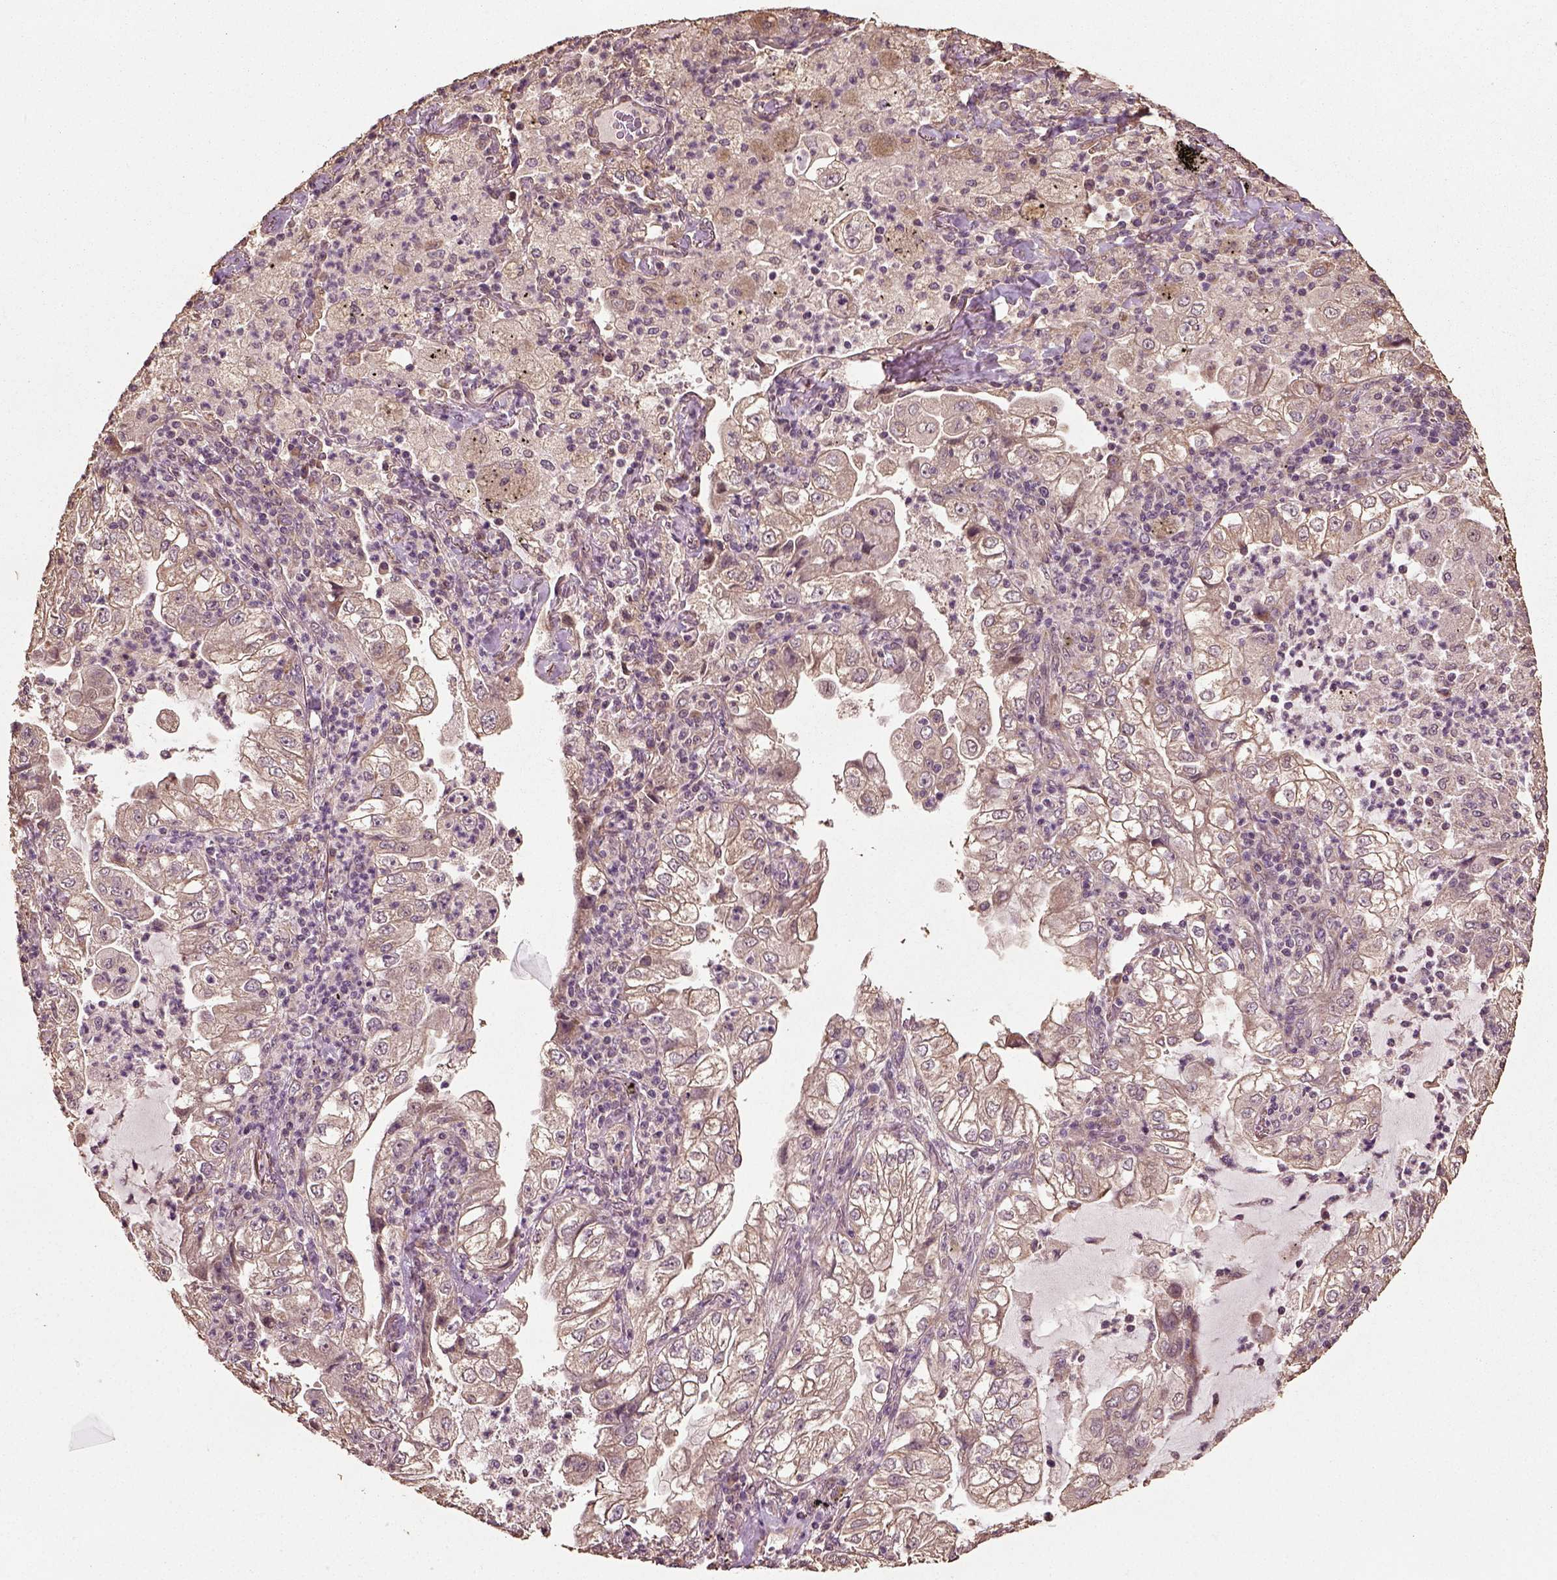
{"staining": {"intensity": "weak", "quantity": "25%-75%", "location": "cytoplasmic/membranous"}, "tissue": "lung cancer", "cell_type": "Tumor cells", "image_type": "cancer", "snomed": [{"axis": "morphology", "description": "Adenocarcinoma, NOS"}, {"axis": "topography", "description": "Lung"}], "caption": "Lung cancer (adenocarcinoma) tissue exhibits weak cytoplasmic/membranous staining in about 25%-75% of tumor cells", "gene": "ERV3-1", "patient": {"sex": "female", "age": 73}}